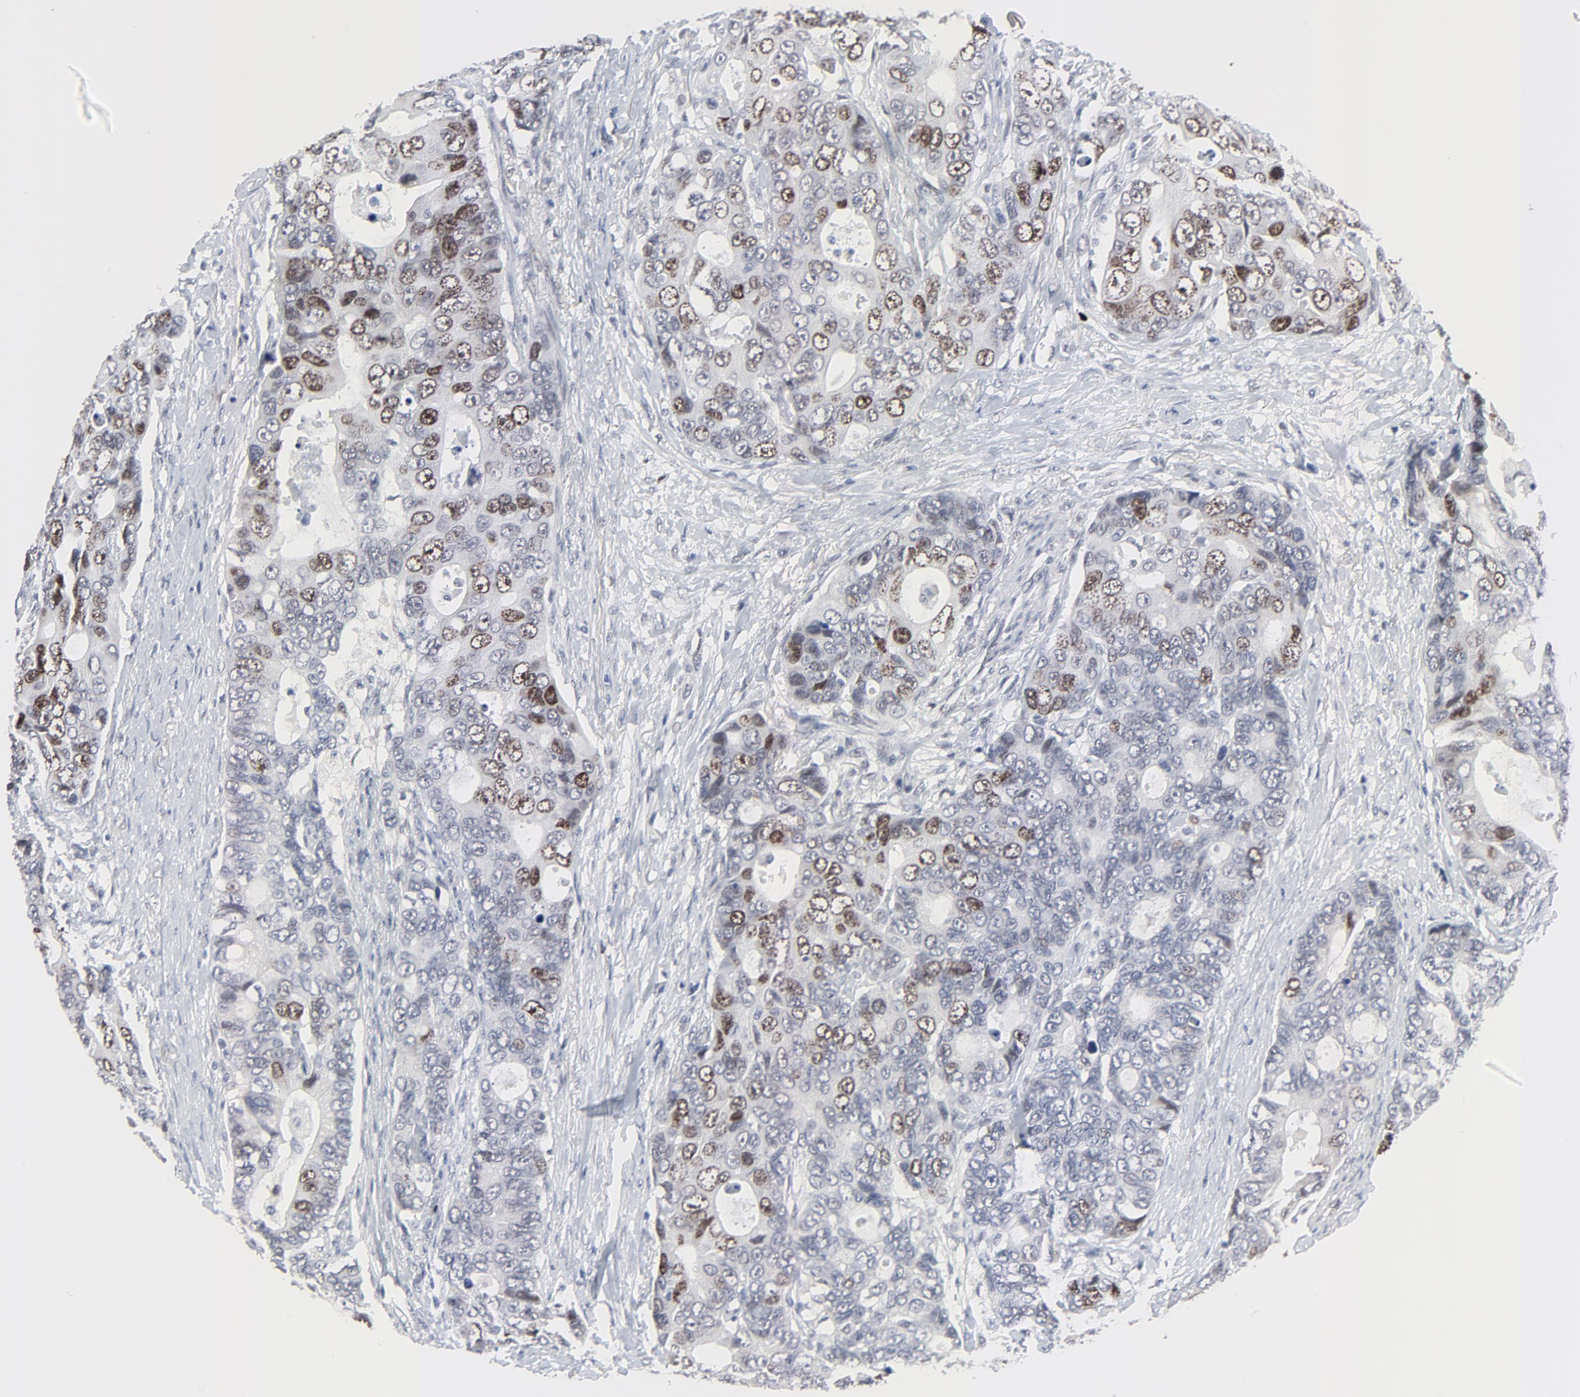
{"staining": {"intensity": "moderate", "quantity": "25%-75%", "location": "nuclear"}, "tissue": "colorectal cancer", "cell_type": "Tumor cells", "image_type": "cancer", "snomed": [{"axis": "morphology", "description": "Adenocarcinoma, NOS"}, {"axis": "topography", "description": "Rectum"}], "caption": "An image showing moderate nuclear expression in about 25%-75% of tumor cells in colorectal adenocarcinoma, as visualized by brown immunohistochemical staining.", "gene": "ZNF589", "patient": {"sex": "female", "age": 67}}